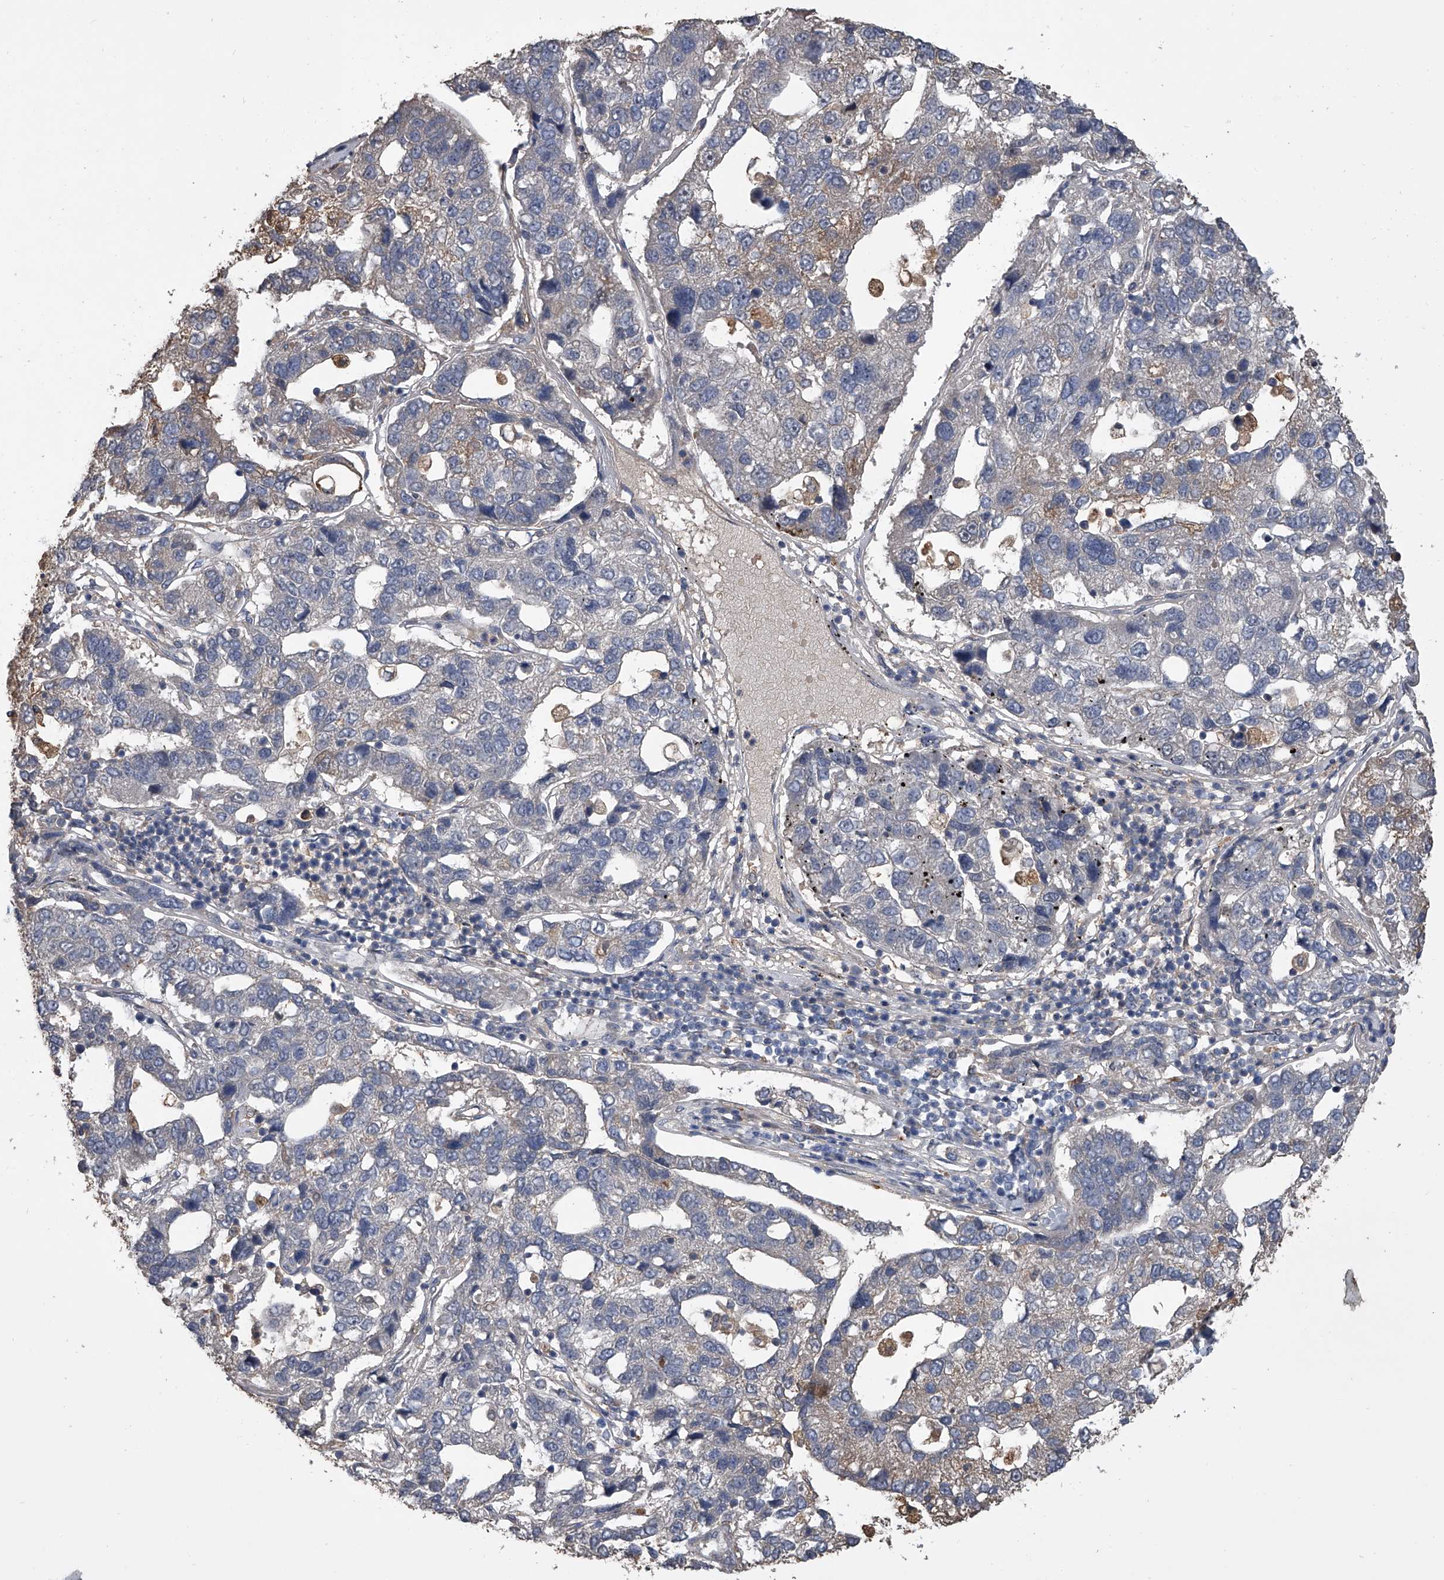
{"staining": {"intensity": "weak", "quantity": "<25%", "location": "cytoplasmic/membranous"}, "tissue": "pancreatic cancer", "cell_type": "Tumor cells", "image_type": "cancer", "snomed": [{"axis": "morphology", "description": "Adenocarcinoma, NOS"}, {"axis": "topography", "description": "Pancreas"}], "caption": "Human pancreatic cancer (adenocarcinoma) stained for a protein using immunohistochemistry (IHC) displays no expression in tumor cells.", "gene": "DOCK9", "patient": {"sex": "female", "age": 61}}